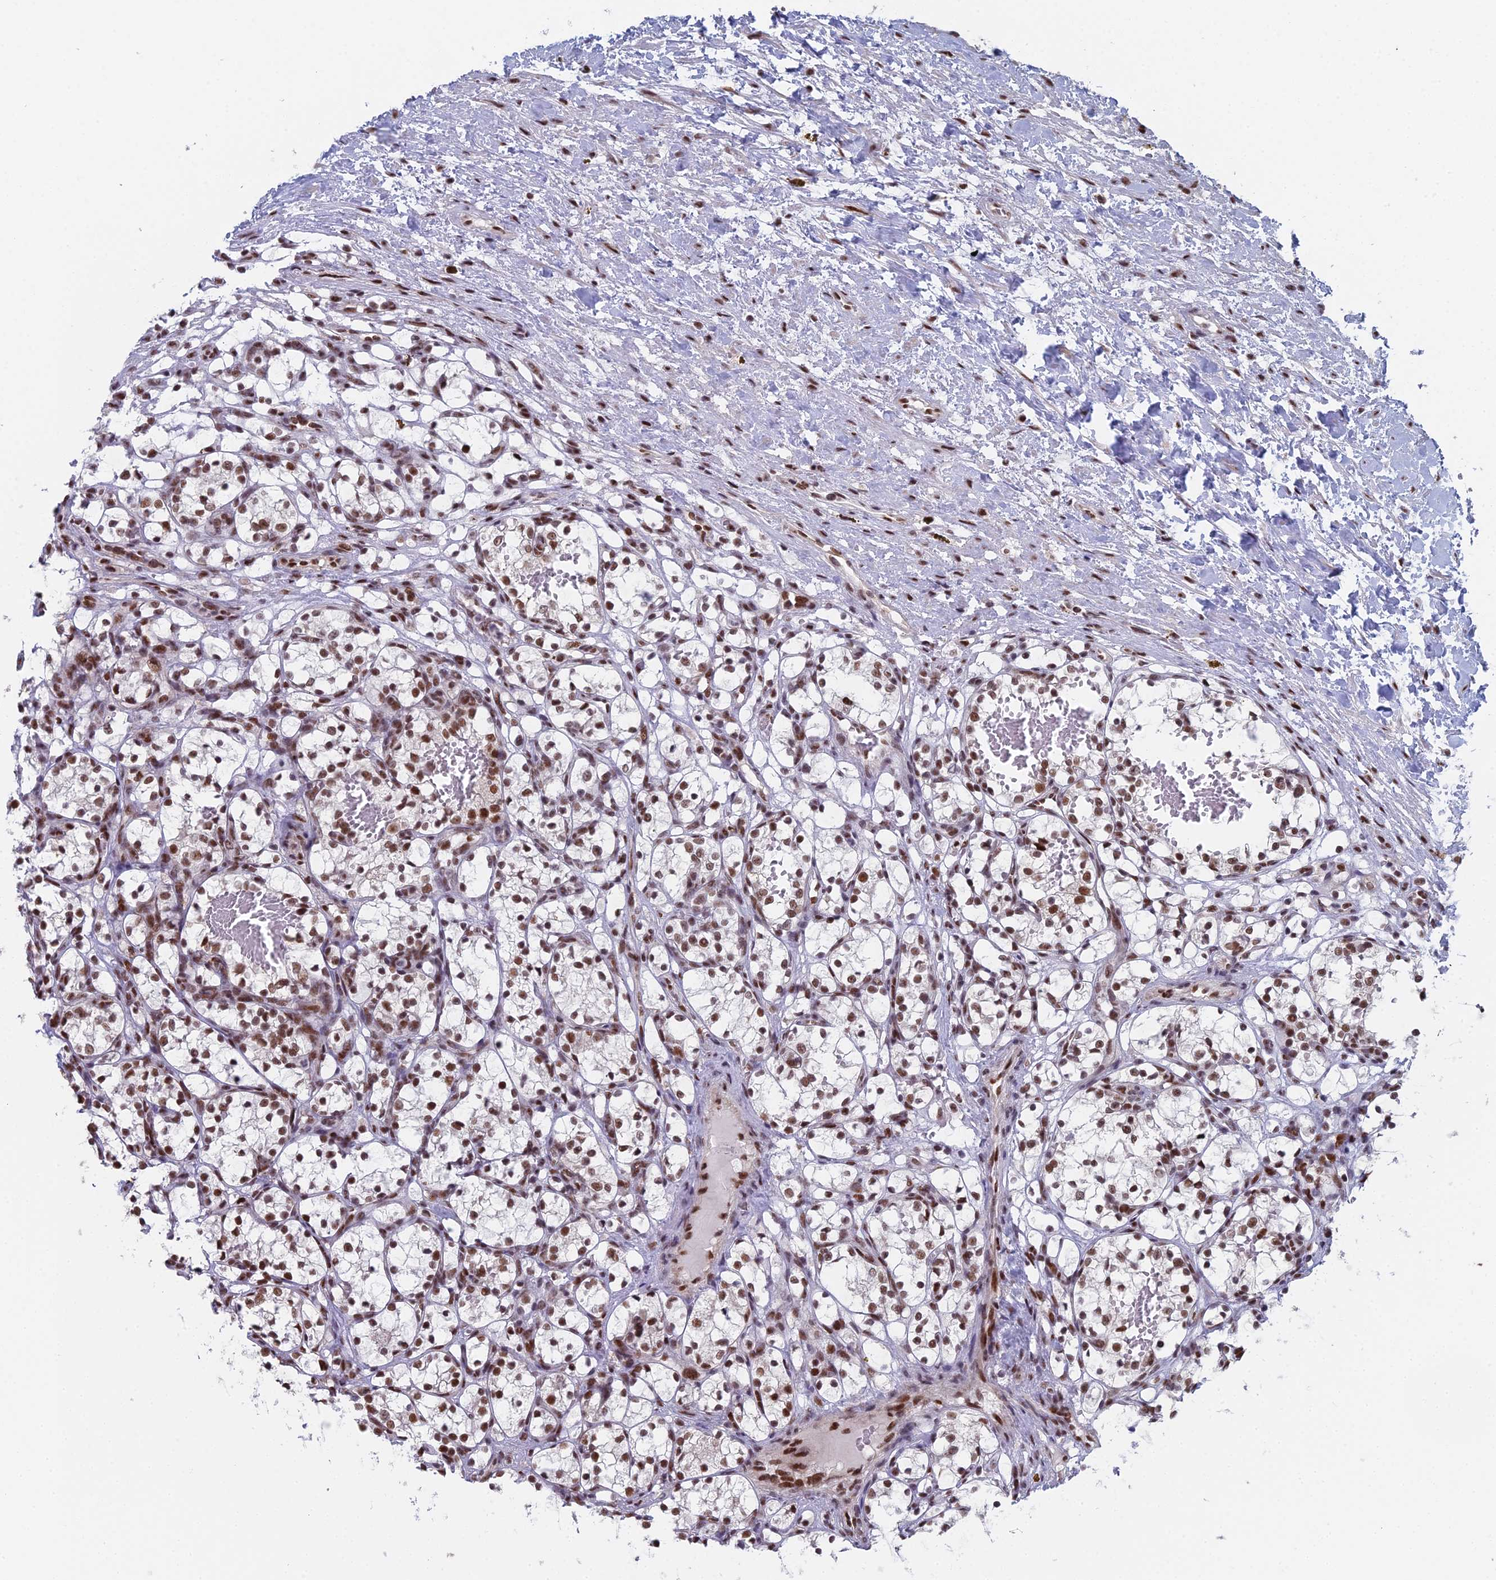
{"staining": {"intensity": "moderate", "quantity": ">75%", "location": "nuclear"}, "tissue": "renal cancer", "cell_type": "Tumor cells", "image_type": "cancer", "snomed": [{"axis": "morphology", "description": "Adenocarcinoma, NOS"}, {"axis": "topography", "description": "Kidney"}], "caption": "High-magnification brightfield microscopy of renal cancer stained with DAB (brown) and counterstained with hematoxylin (blue). tumor cells exhibit moderate nuclear positivity is identified in approximately>75% of cells.", "gene": "SF3B3", "patient": {"sex": "female", "age": 69}}